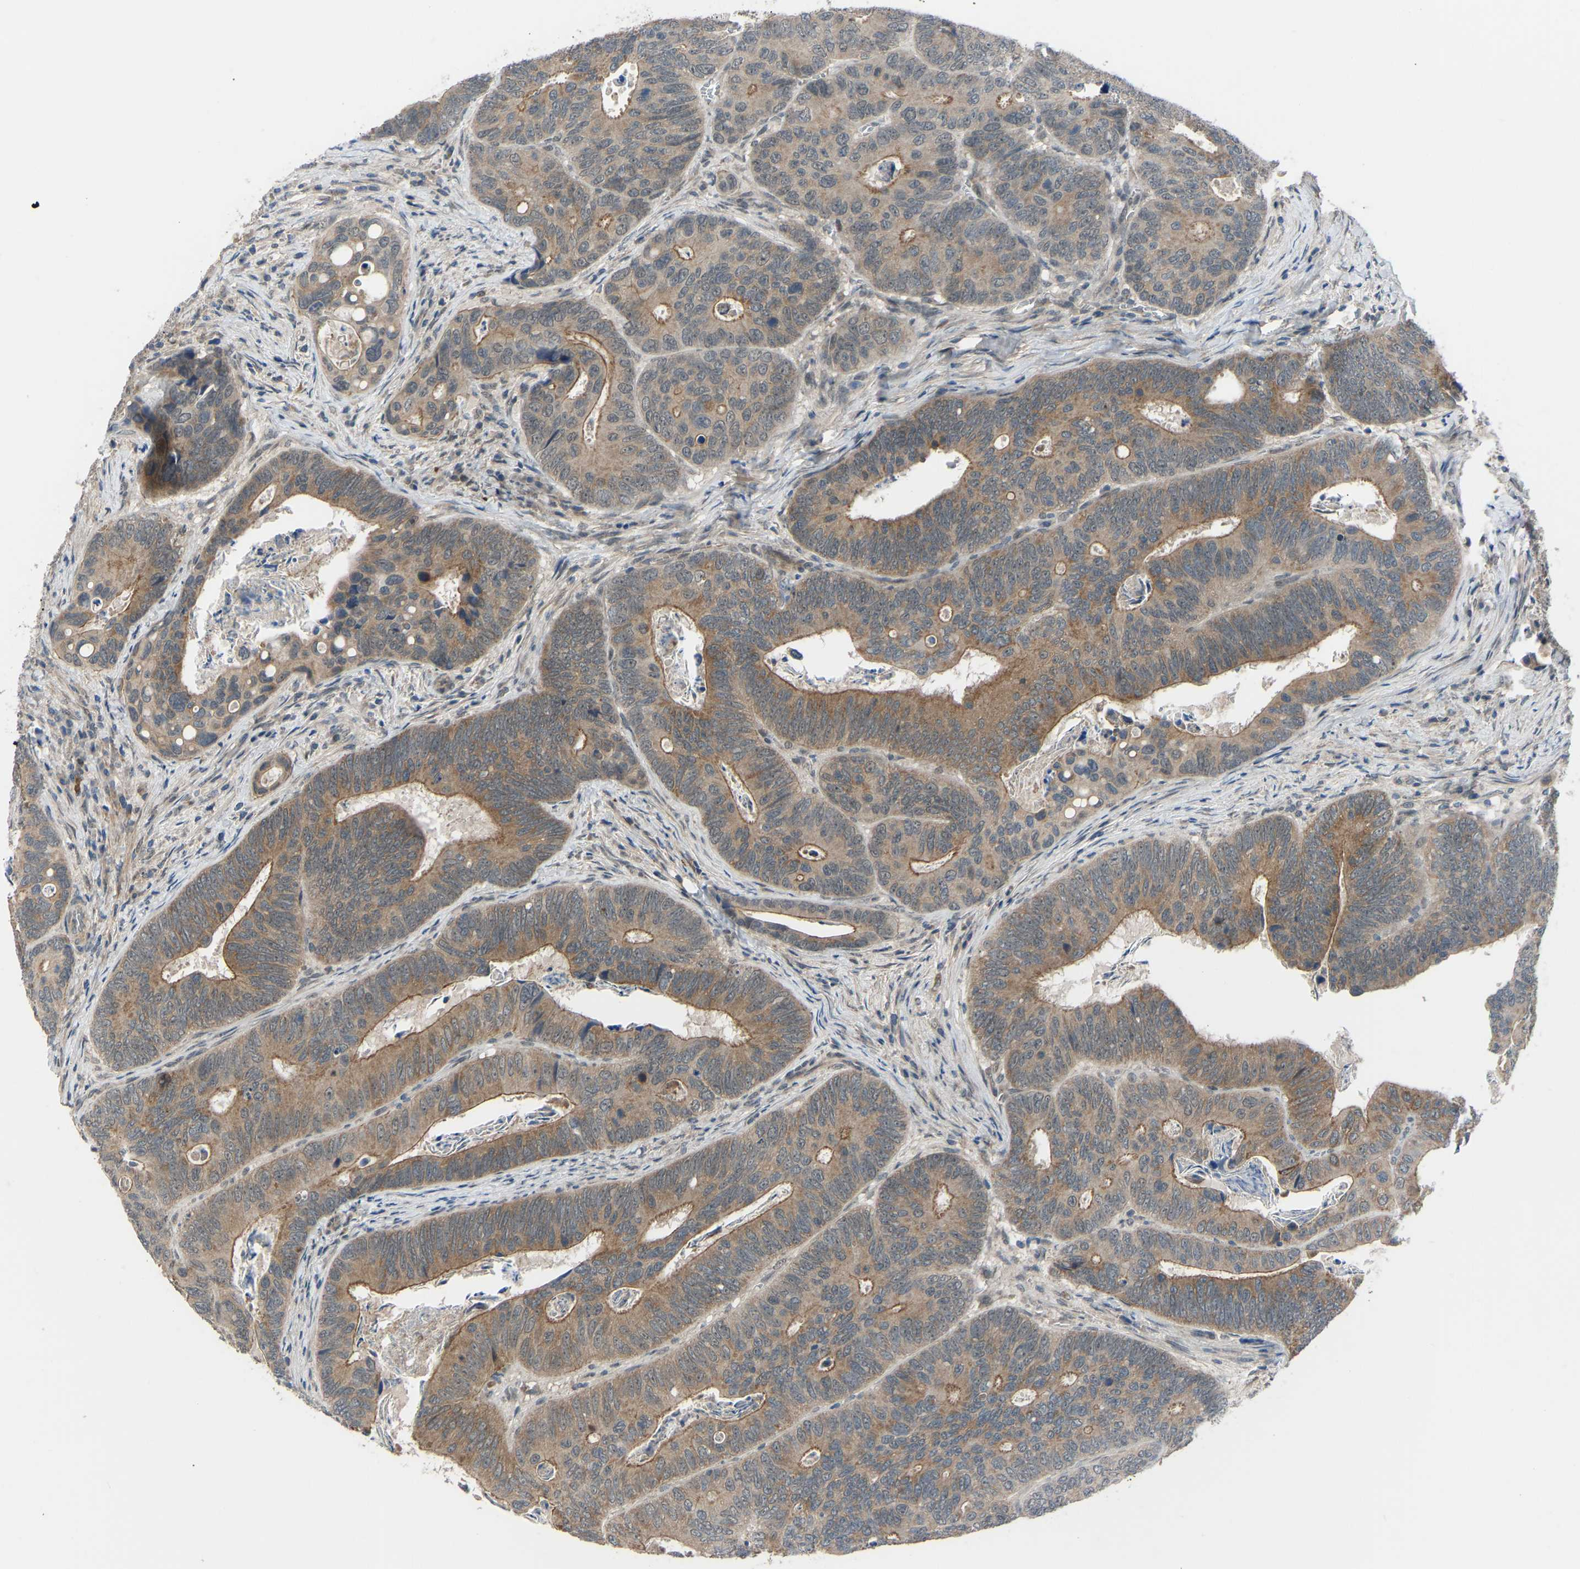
{"staining": {"intensity": "moderate", "quantity": ">75%", "location": "cytoplasmic/membranous"}, "tissue": "colorectal cancer", "cell_type": "Tumor cells", "image_type": "cancer", "snomed": [{"axis": "morphology", "description": "Inflammation, NOS"}, {"axis": "morphology", "description": "Adenocarcinoma, NOS"}, {"axis": "topography", "description": "Colon"}], "caption": "Colorectal cancer (adenocarcinoma) was stained to show a protein in brown. There is medium levels of moderate cytoplasmic/membranous staining in about >75% of tumor cells. The staining was performed using DAB (3,3'-diaminobenzidine), with brown indicating positive protein expression. Nuclei are stained blue with hematoxylin.", "gene": "CDK2AP1", "patient": {"sex": "male", "age": 72}}